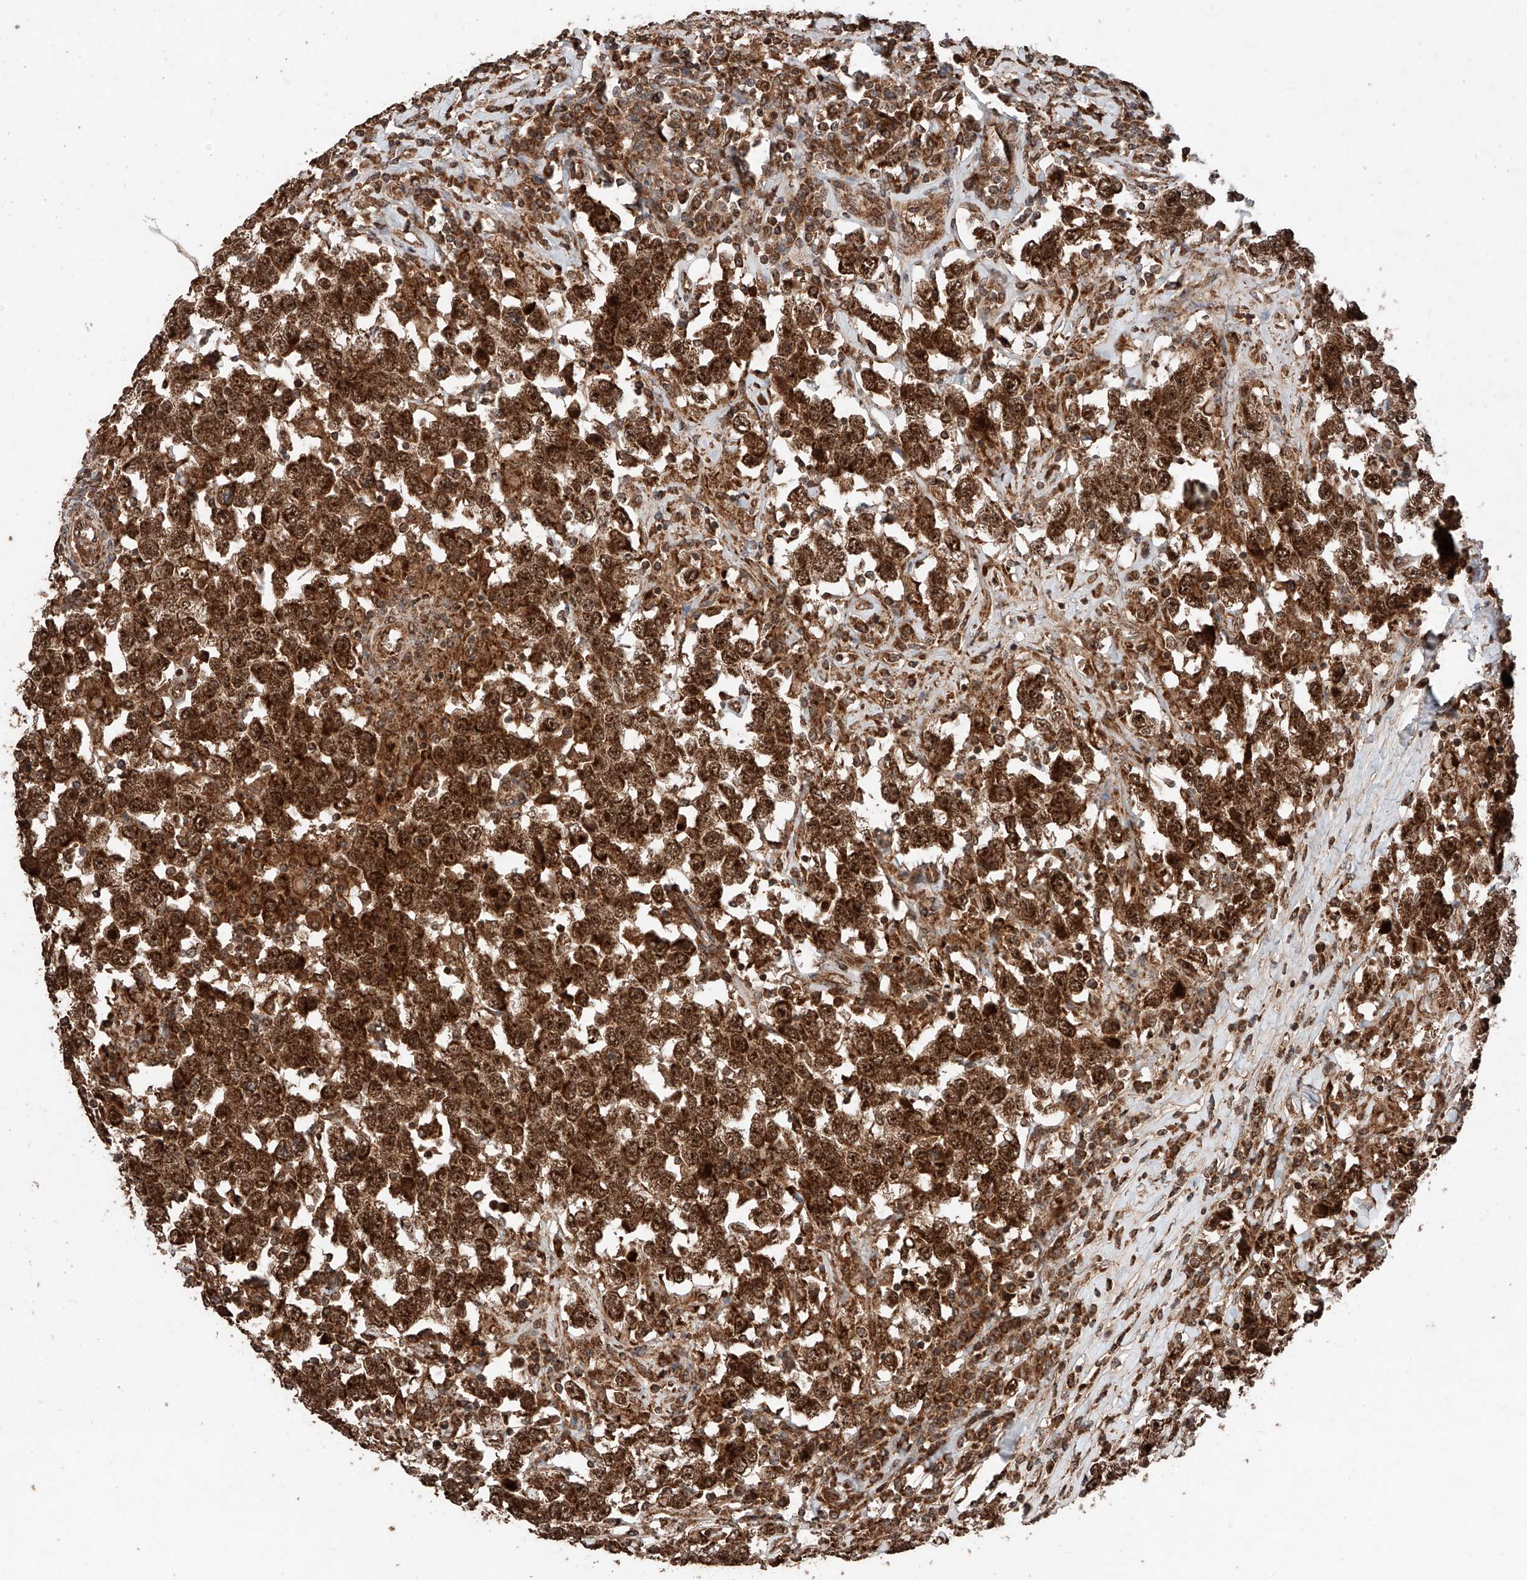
{"staining": {"intensity": "strong", "quantity": ">75%", "location": "cytoplasmic/membranous,nuclear"}, "tissue": "testis cancer", "cell_type": "Tumor cells", "image_type": "cancer", "snomed": [{"axis": "morphology", "description": "Seminoma, NOS"}, {"axis": "topography", "description": "Testis"}], "caption": "Seminoma (testis) stained with DAB immunohistochemistry (IHC) demonstrates high levels of strong cytoplasmic/membranous and nuclear positivity in approximately >75% of tumor cells. The protein of interest is shown in brown color, while the nuclei are stained blue.", "gene": "ZSCAN29", "patient": {"sex": "male", "age": 41}}